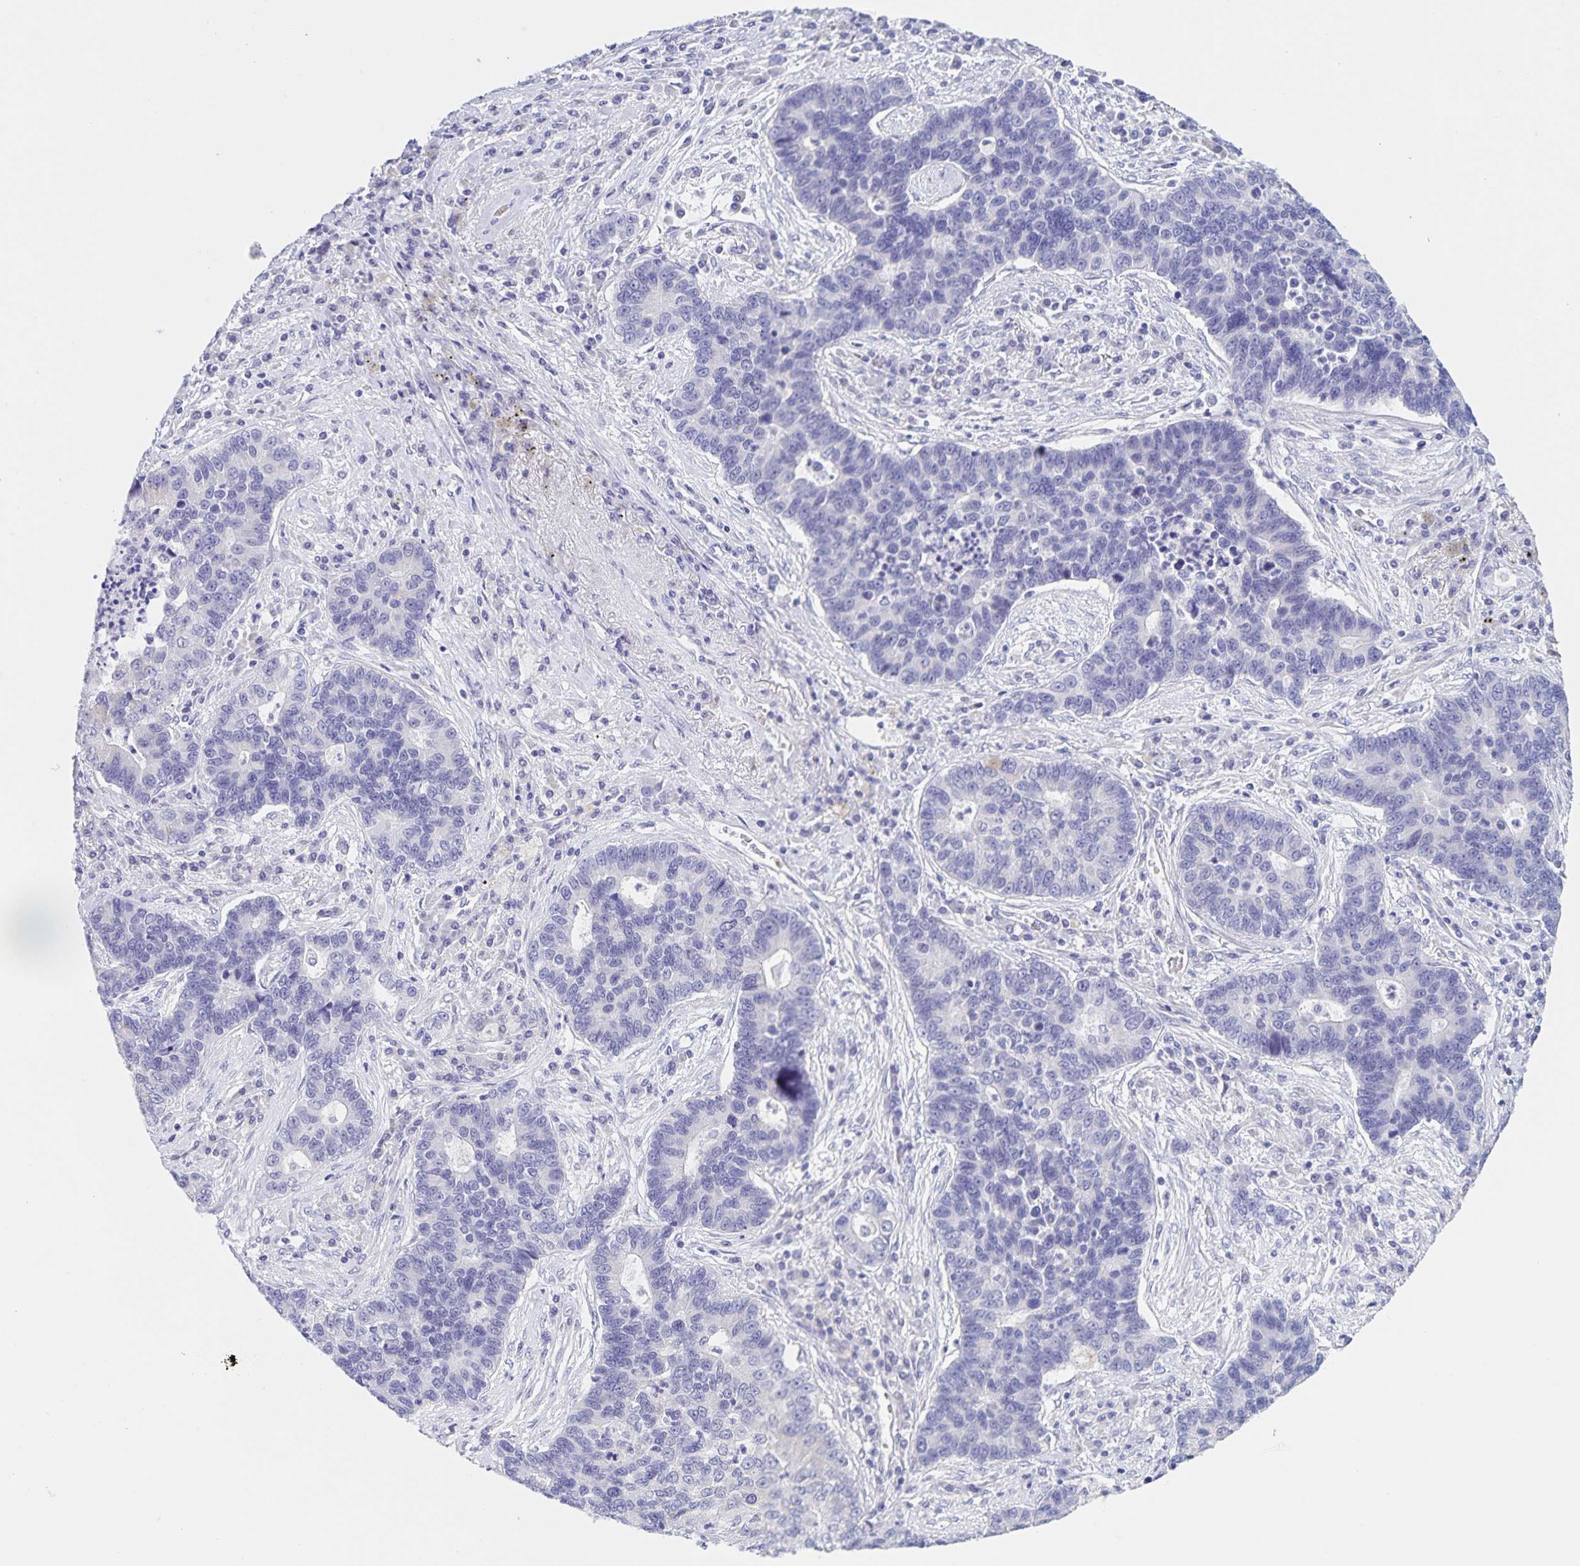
{"staining": {"intensity": "negative", "quantity": "none", "location": "none"}, "tissue": "lung cancer", "cell_type": "Tumor cells", "image_type": "cancer", "snomed": [{"axis": "morphology", "description": "Adenocarcinoma, NOS"}, {"axis": "topography", "description": "Lung"}], "caption": "This micrograph is of lung cancer (adenocarcinoma) stained with IHC to label a protein in brown with the nuclei are counter-stained blue. There is no positivity in tumor cells.", "gene": "DMGDH", "patient": {"sex": "female", "age": 57}}